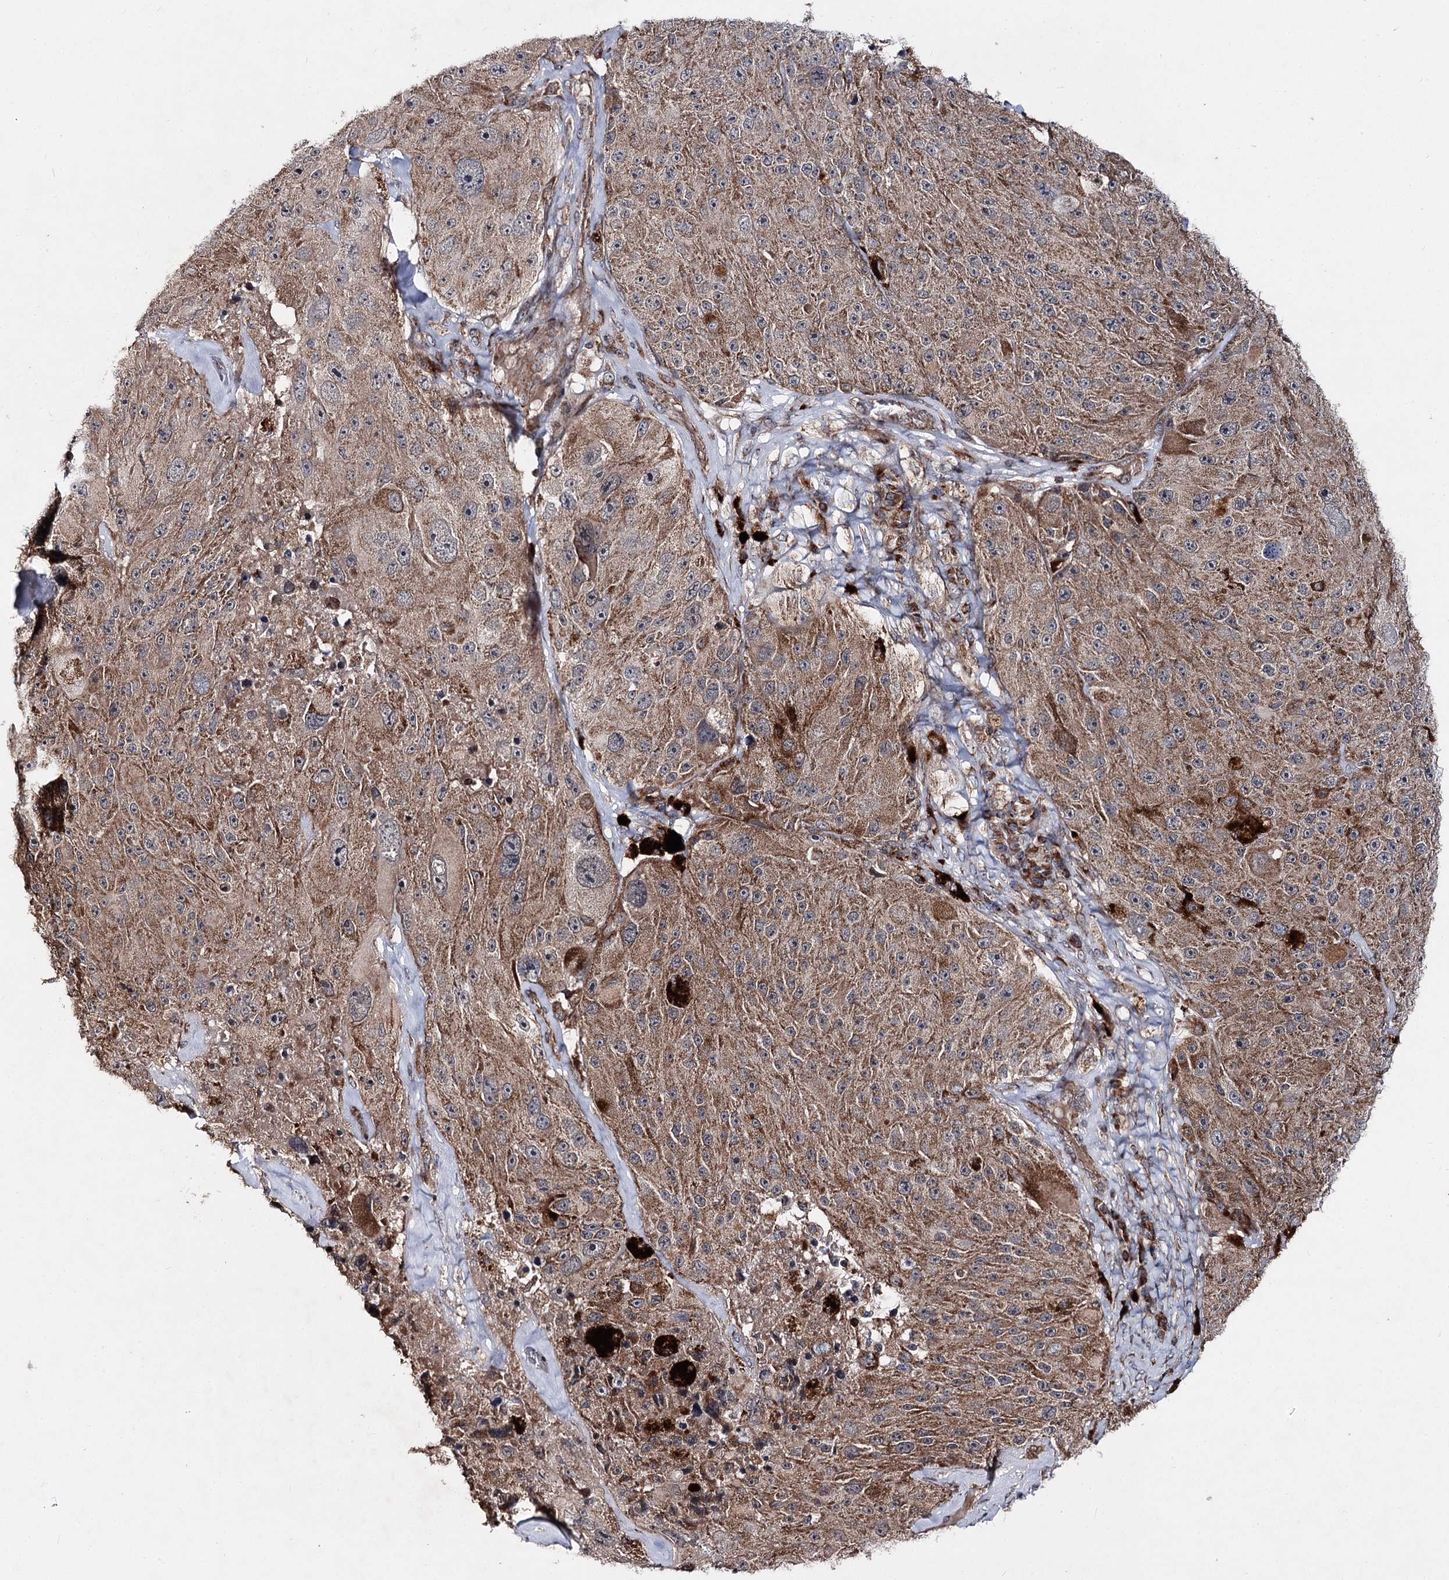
{"staining": {"intensity": "moderate", "quantity": ">75%", "location": "cytoplasmic/membranous"}, "tissue": "melanoma", "cell_type": "Tumor cells", "image_type": "cancer", "snomed": [{"axis": "morphology", "description": "Malignant melanoma, Metastatic site"}, {"axis": "topography", "description": "Lymph node"}], "caption": "Melanoma tissue shows moderate cytoplasmic/membranous positivity in approximately >75% of tumor cells", "gene": "MINDY3", "patient": {"sex": "male", "age": 62}}